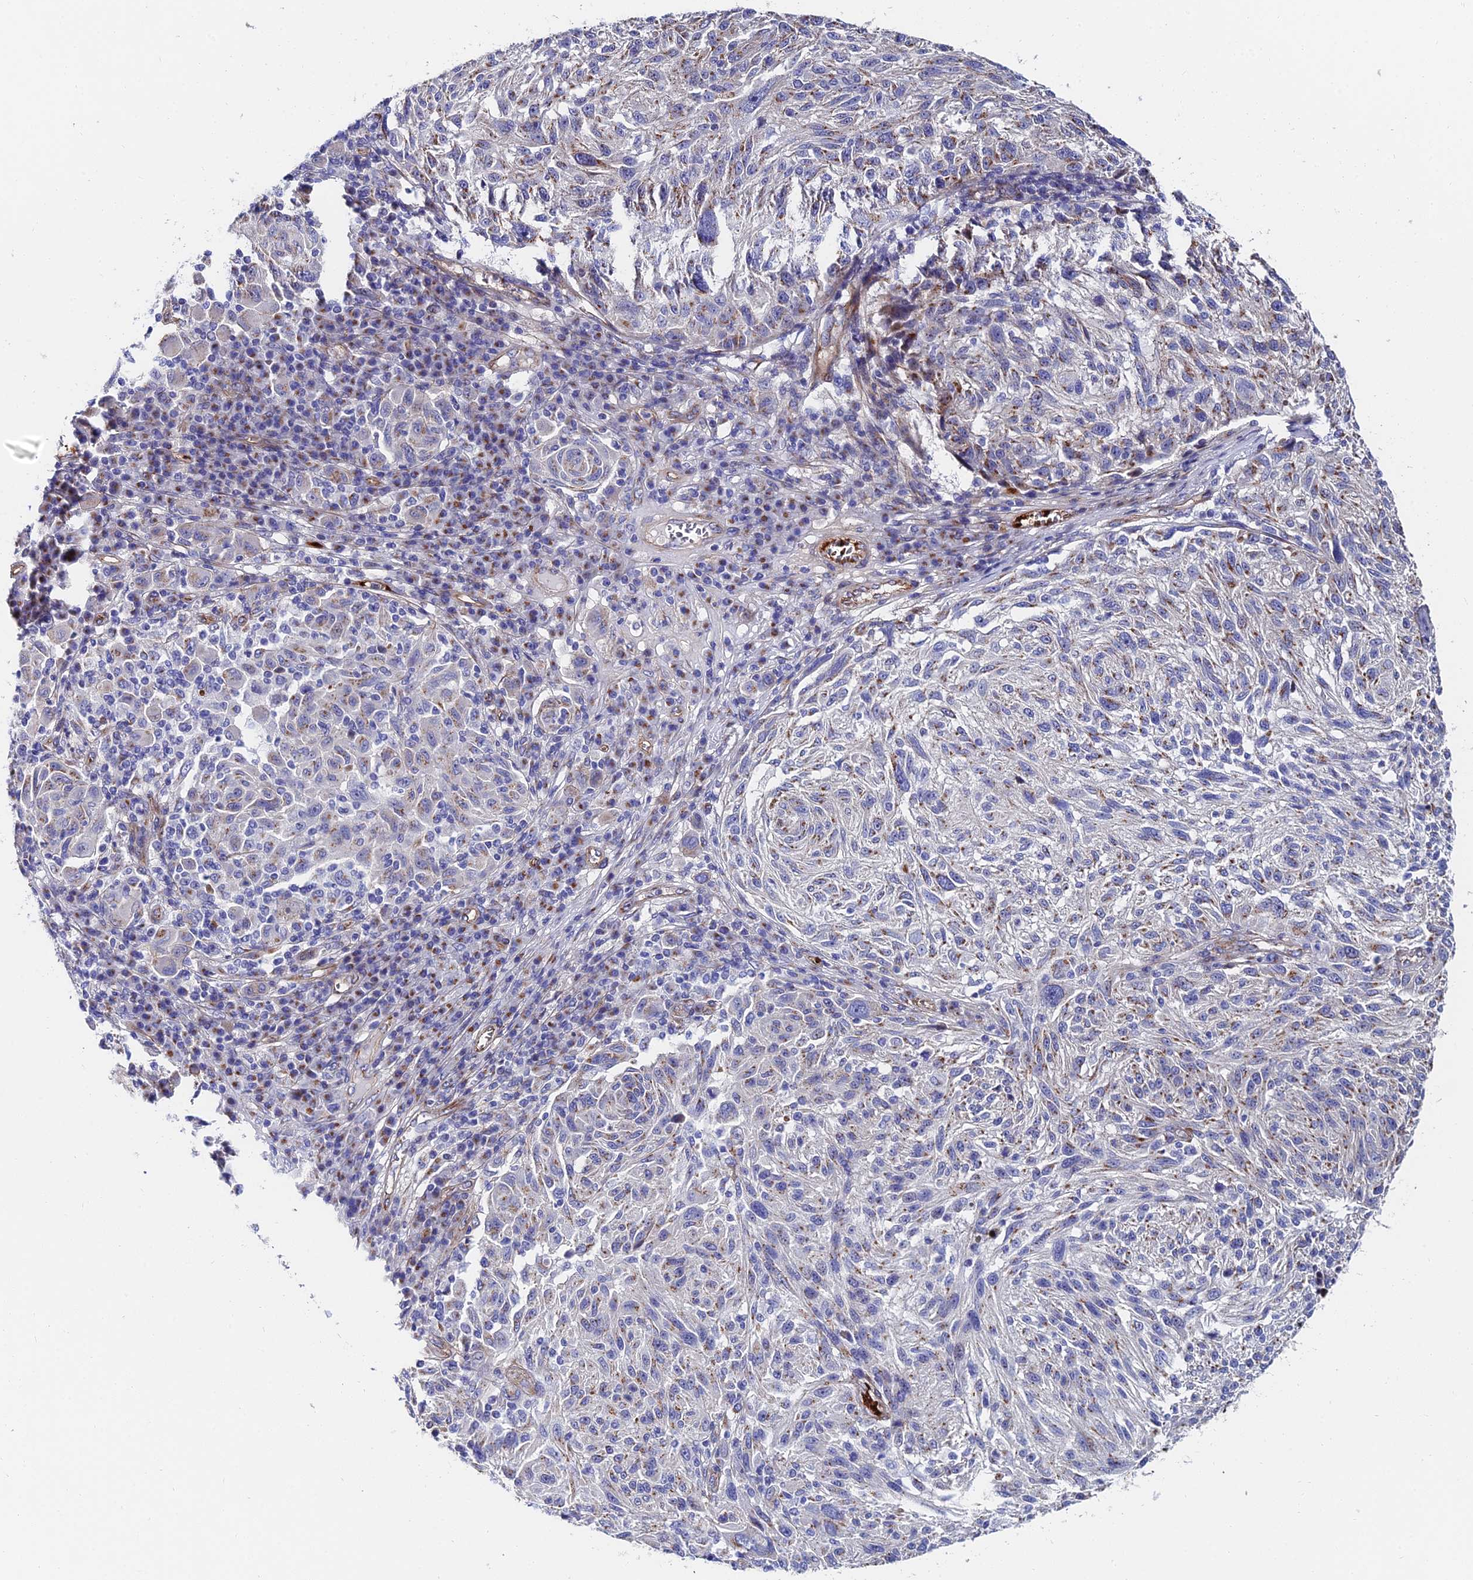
{"staining": {"intensity": "negative", "quantity": "none", "location": "none"}, "tissue": "melanoma", "cell_type": "Tumor cells", "image_type": "cancer", "snomed": [{"axis": "morphology", "description": "Malignant melanoma, NOS"}, {"axis": "topography", "description": "Skin"}], "caption": "This is a histopathology image of immunohistochemistry staining of malignant melanoma, which shows no staining in tumor cells.", "gene": "ADGRF3", "patient": {"sex": "male", "age": 53}}